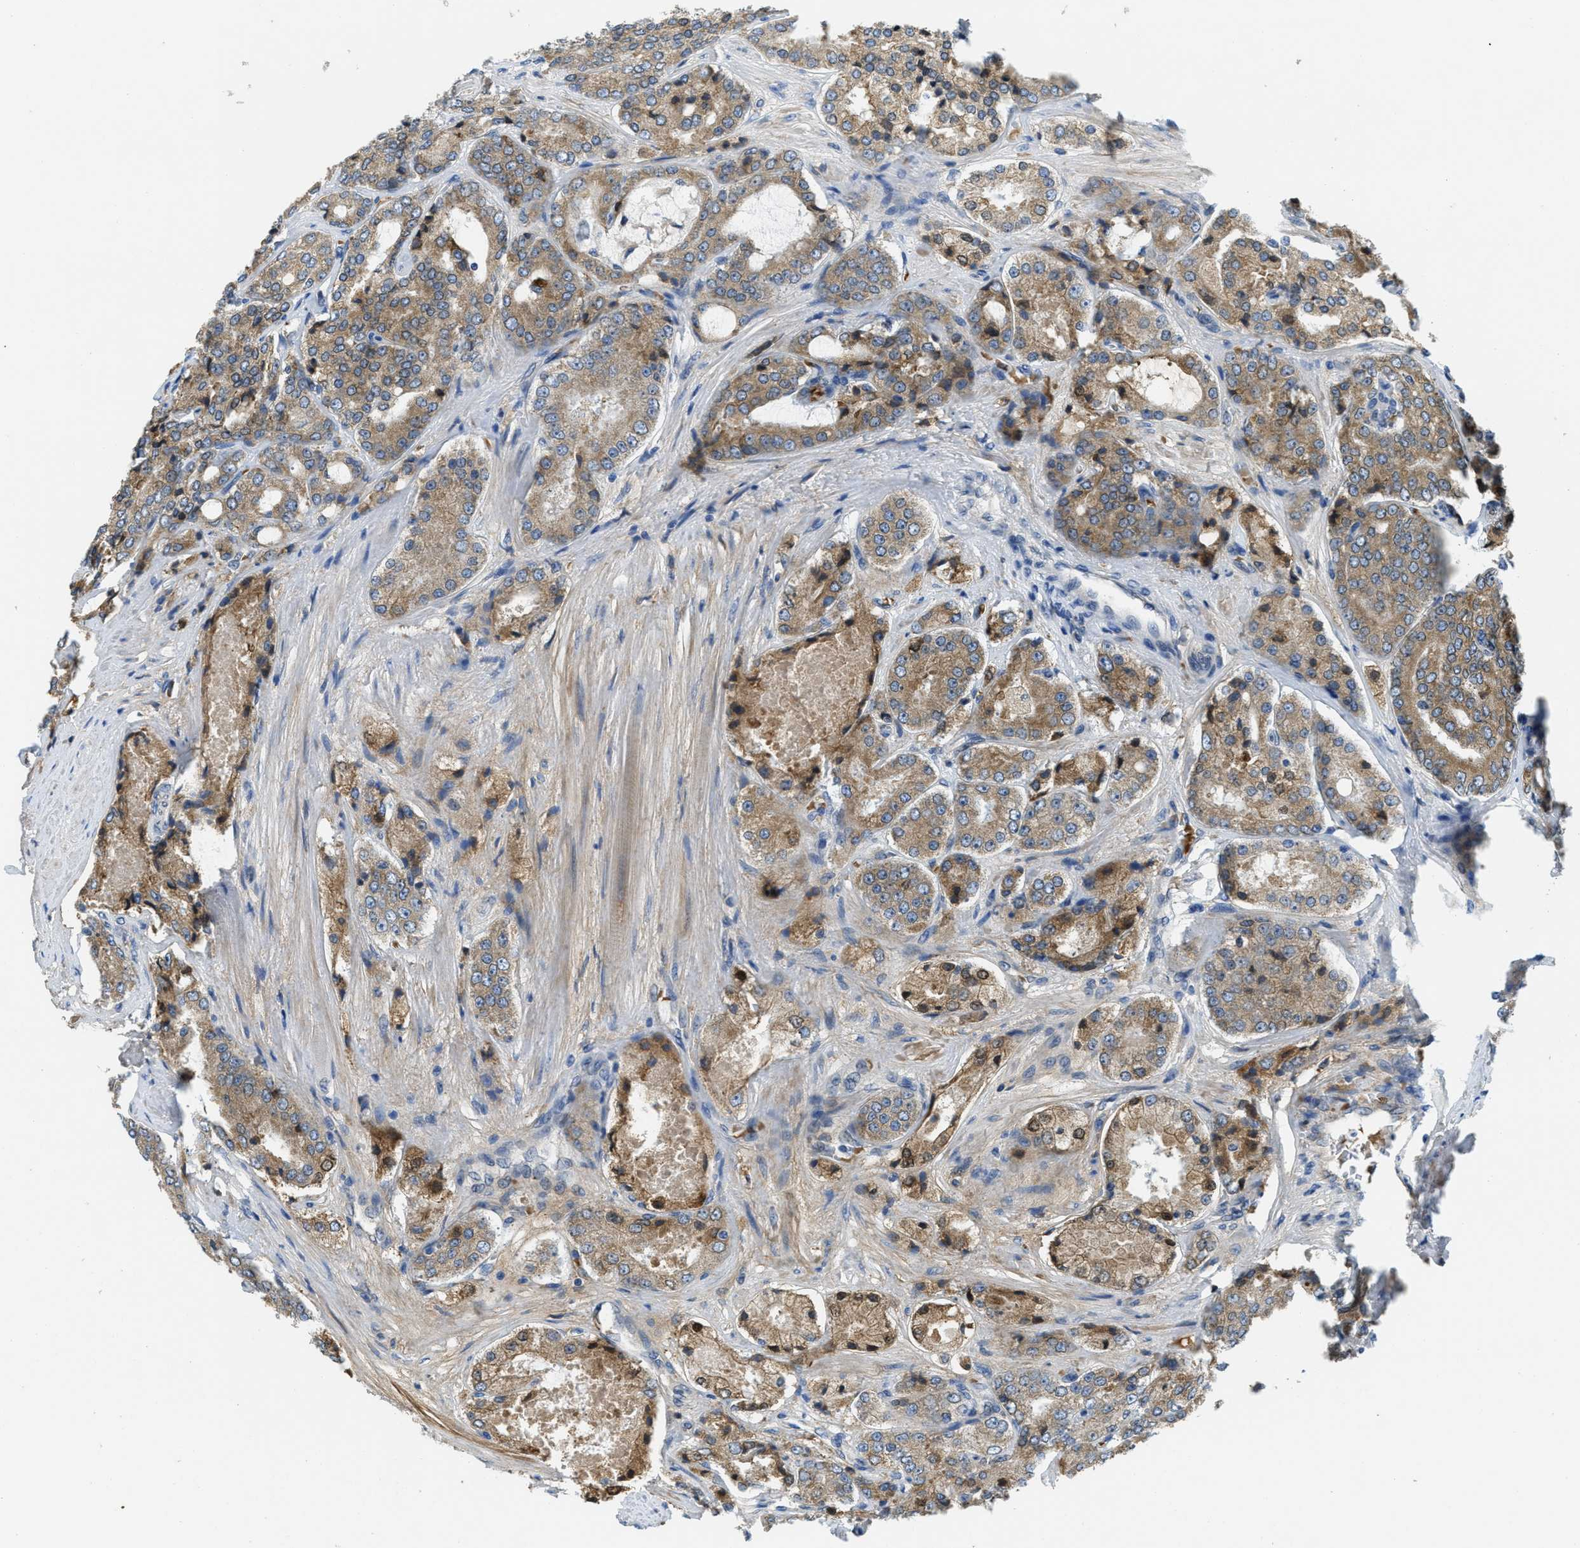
{"staining": {"intensity": "weak", "quantity": ">75%", "location": "cytoplasmic/membranous"}, "tissue": "prostate cancer", "cell_type": "Tumor cells", "image_type": "cancer", "snomed": [{"axis": "morphology", "description": "Adenocarcinoma, High grade"}, {"axis": "topography", "description": "Prostate"}], "caption": "DAB immunohistochemical staining of prostate cancer (high-grade adenocarcinoma) demonstrates weak cytoplasmic/membranous protein positivity in about >75% of tumor cells.", "gene": "MPDU1", "patient": {"sex": "male", "age": 65}}